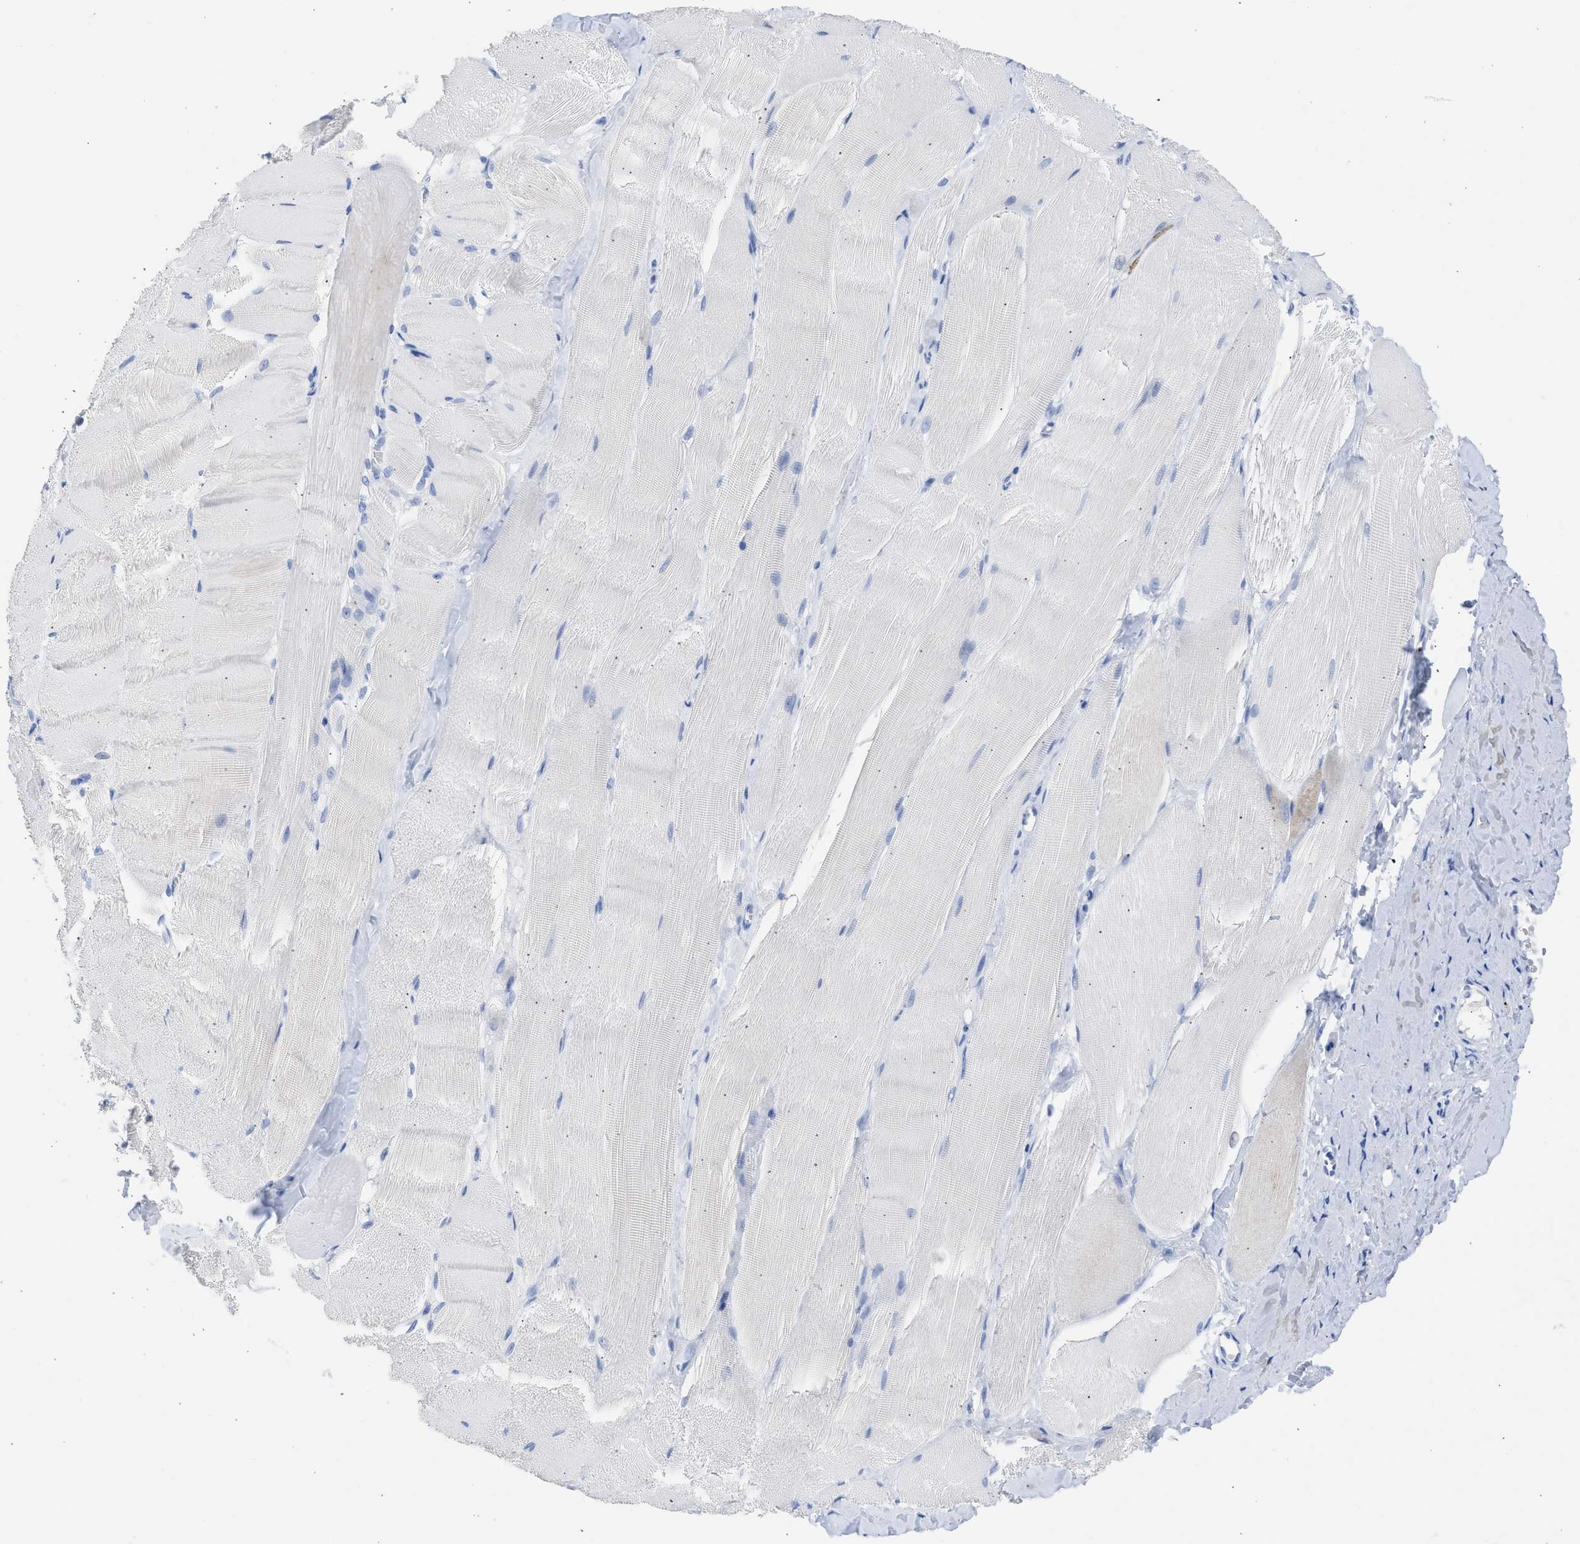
{"staining": {"intensity": "negative", "quantity": "none", "location": "none"}, "tissue": "skeletal muscle", "cell_type": "Myocytes", "image_type": "normal", "snomed": [{"axis": "morphology", "description": "Normal tissue, NOS"}, {"axis": "morphology", "description": "Squamous cell carcinoma, NOS"}, {"axis": "topography", "description": "Skeletal muscle"}], "caption": "Immunohistochemistry of benign human skeletal muscle displays no staining in myocytes.", "gene": "NCAM1", "patient": {"sex": "male", "age": 51}}